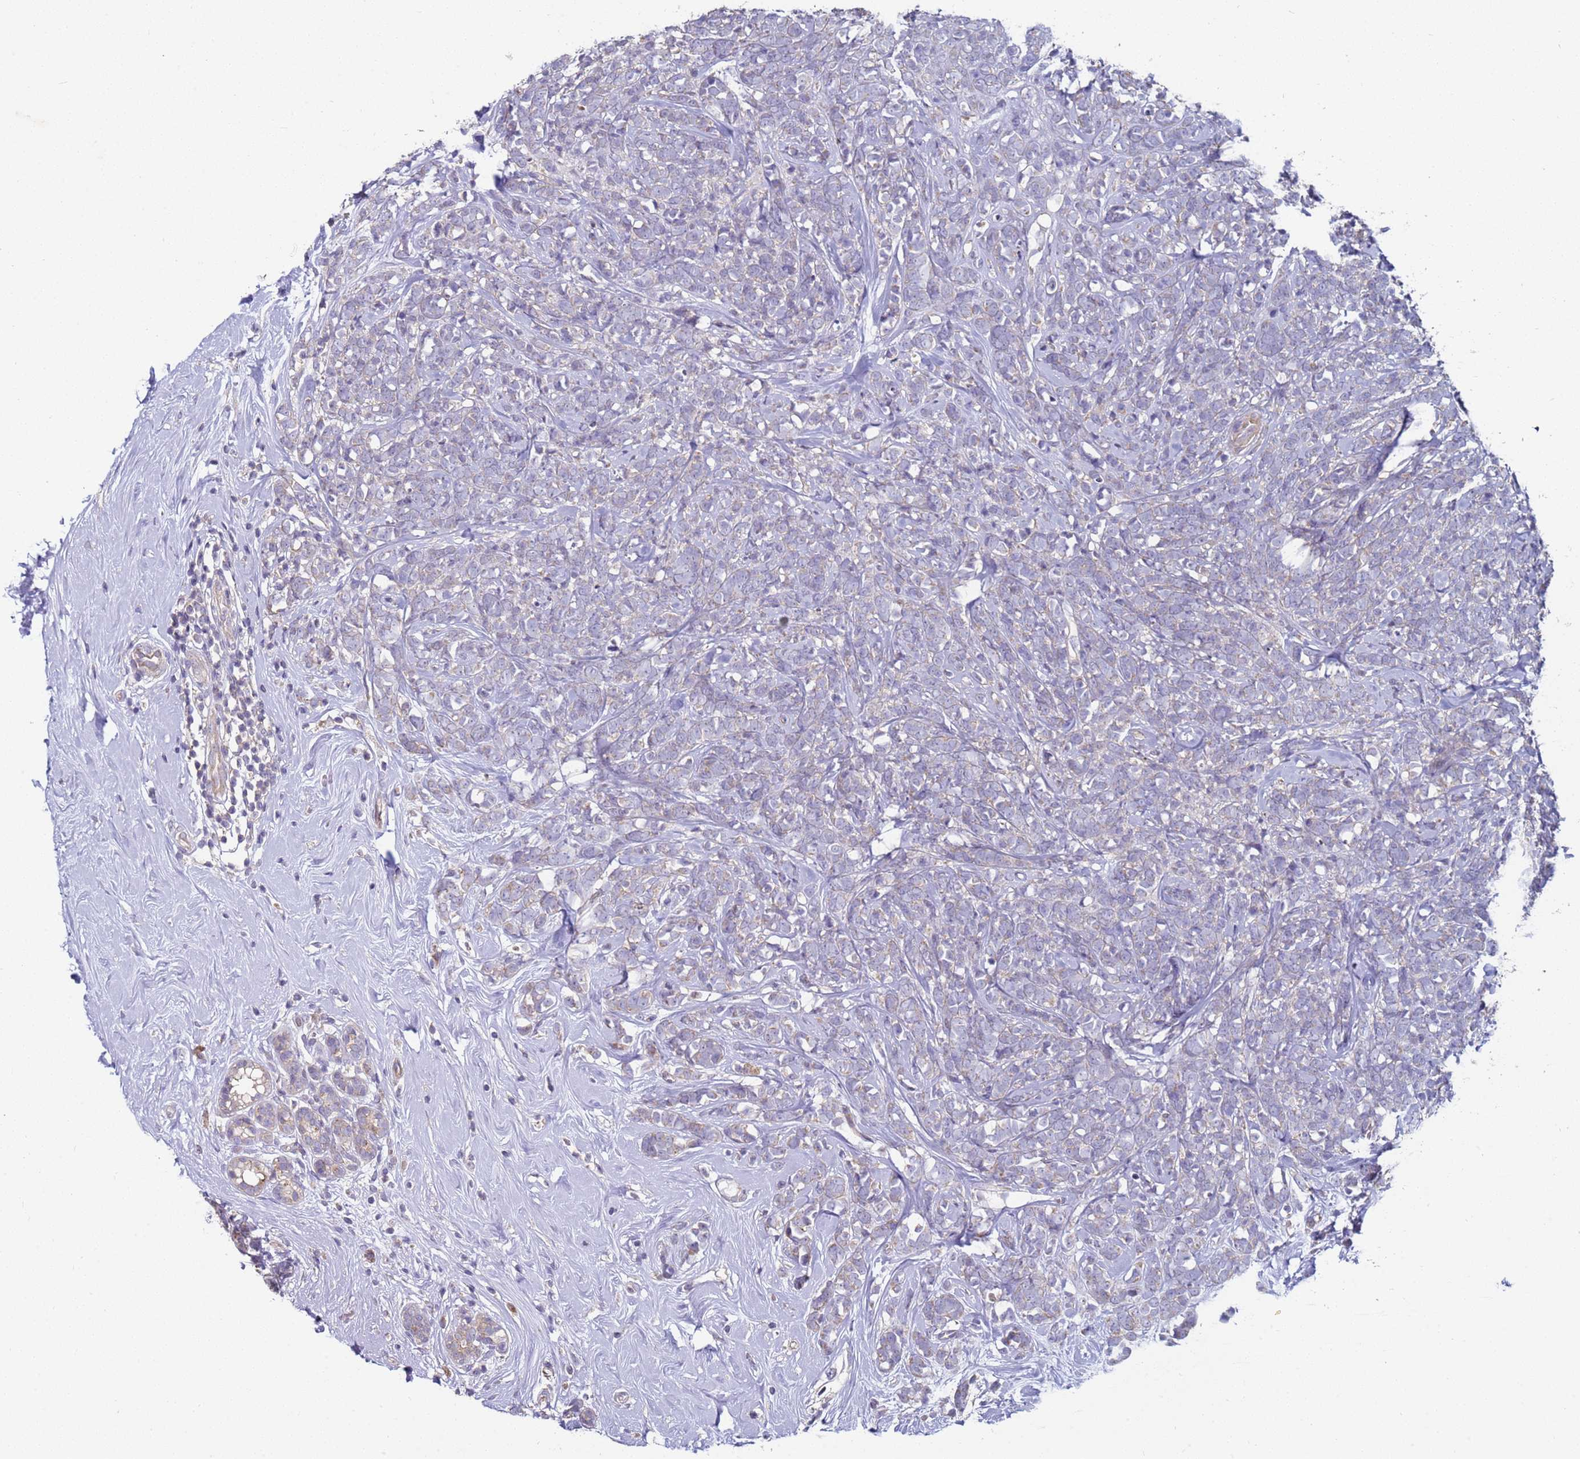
{"staining": {"intensity": "weak", "quantity": "<25%", "location": "cytoplasmic/membranous"}, "tissue": "breast cancer", "cell_type": "Tumor cells", "image_type": "cancer", "snomed": [{"axis": "morphology", "description": "Lobular carcinoma"}, {"axis": "topography", "description": "Breast"}], "caption": "IHC image of lobular carcinoma (breast) stained for a protein (brown), which shows no expression in tumor cells.", "gene": "DIP2B", "patient": {"sex": "female", "age": 58}}